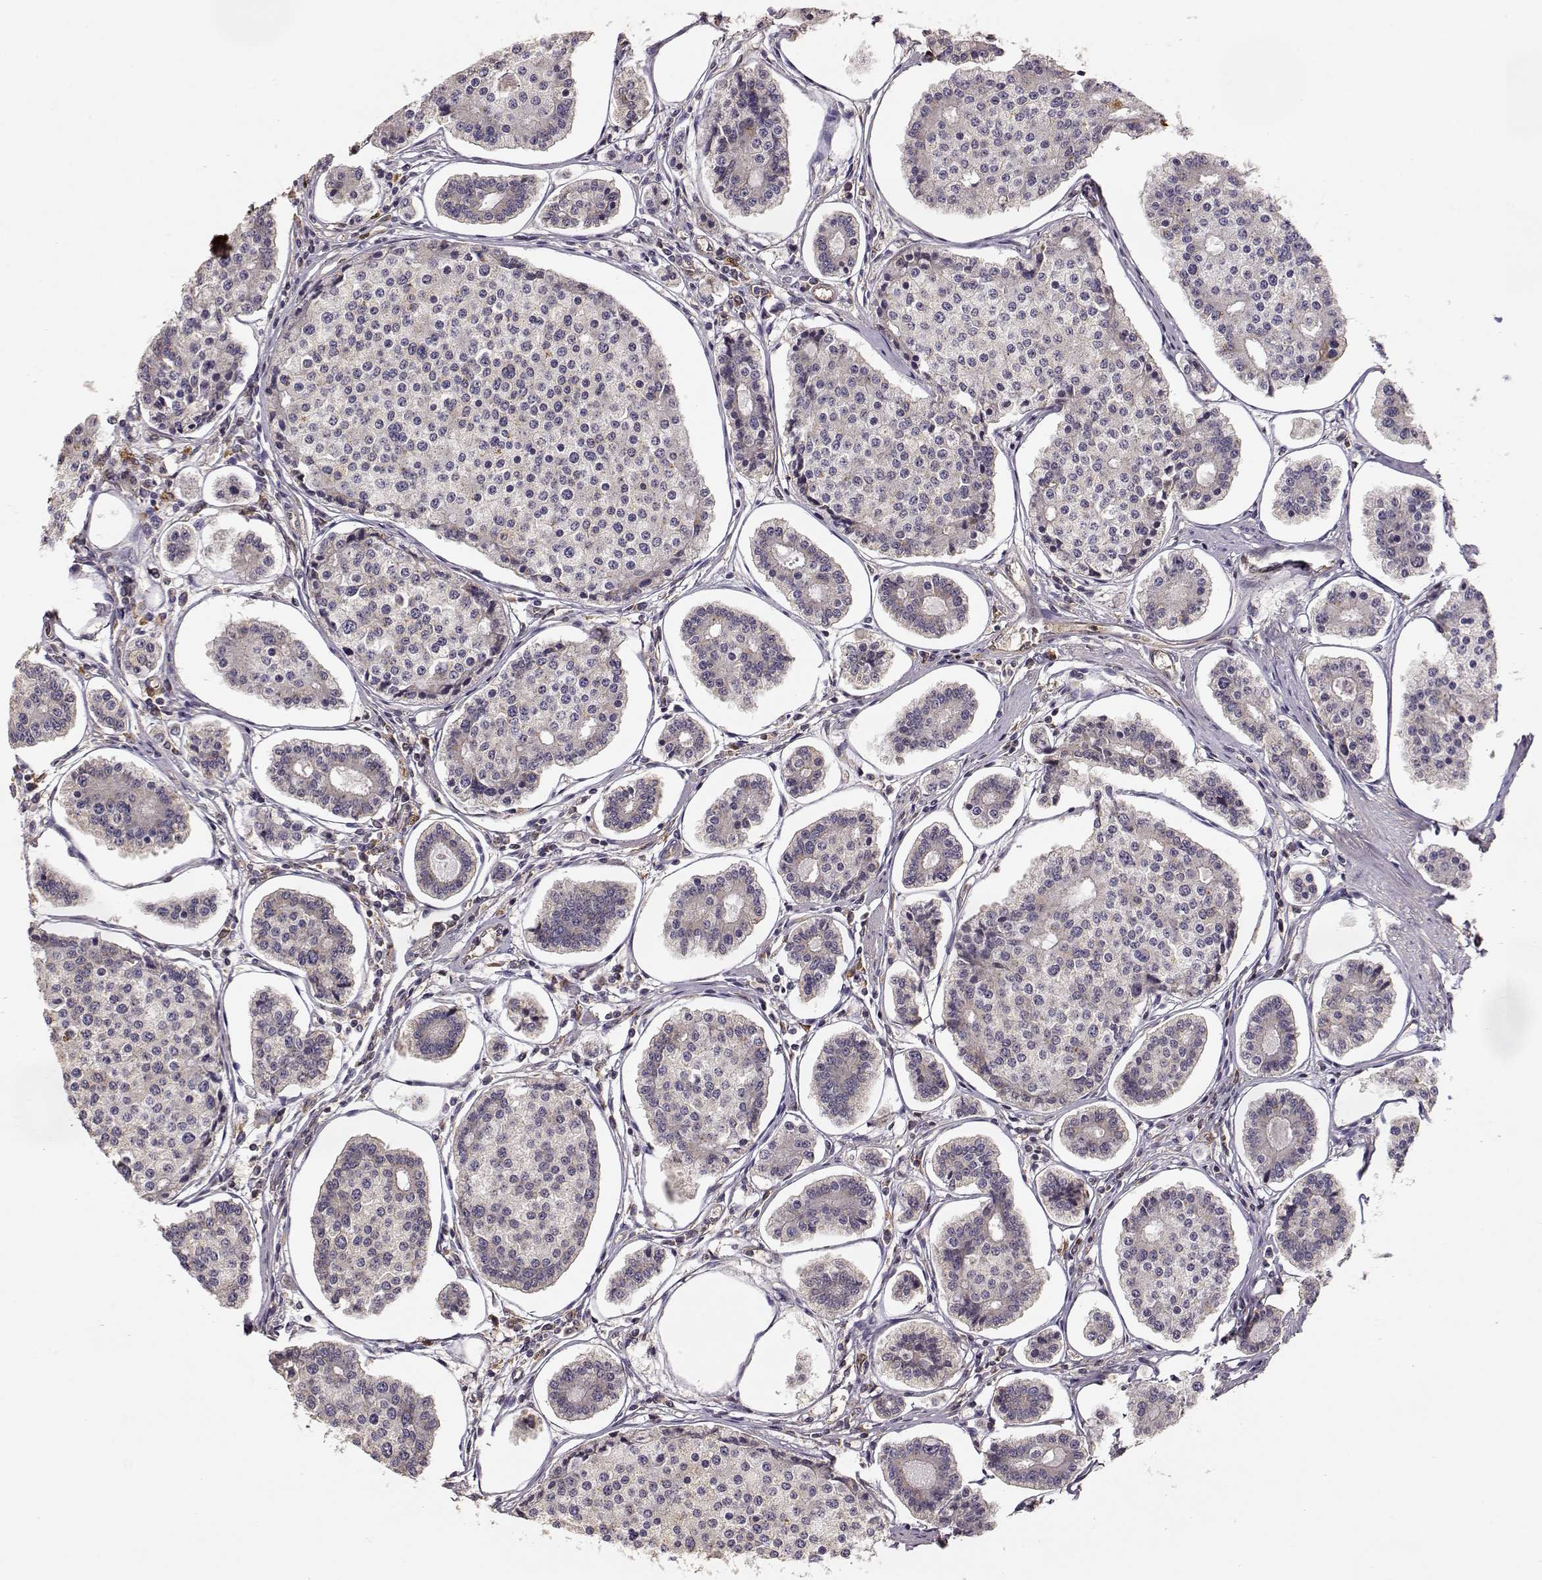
{"staining": {"intensity": "negative", "quantity": "none", "location": "none"}, "tissue": "carcinoid", "cell_type": "Tumor cells", "image_type": "cancer", "snomed": [{"axis": "morphology", "description": "Carcinoid, malignant, NOS"}, {"axis": "topography", "description": "Small intestine"}], "caption": "Human malignant carcinoid stained for a protein using immunohistochemistry (IHC) reveals no expression in tumor cells.", "gene": "ARHGEF2", "patient": {"sex": "female", "age": 65}}